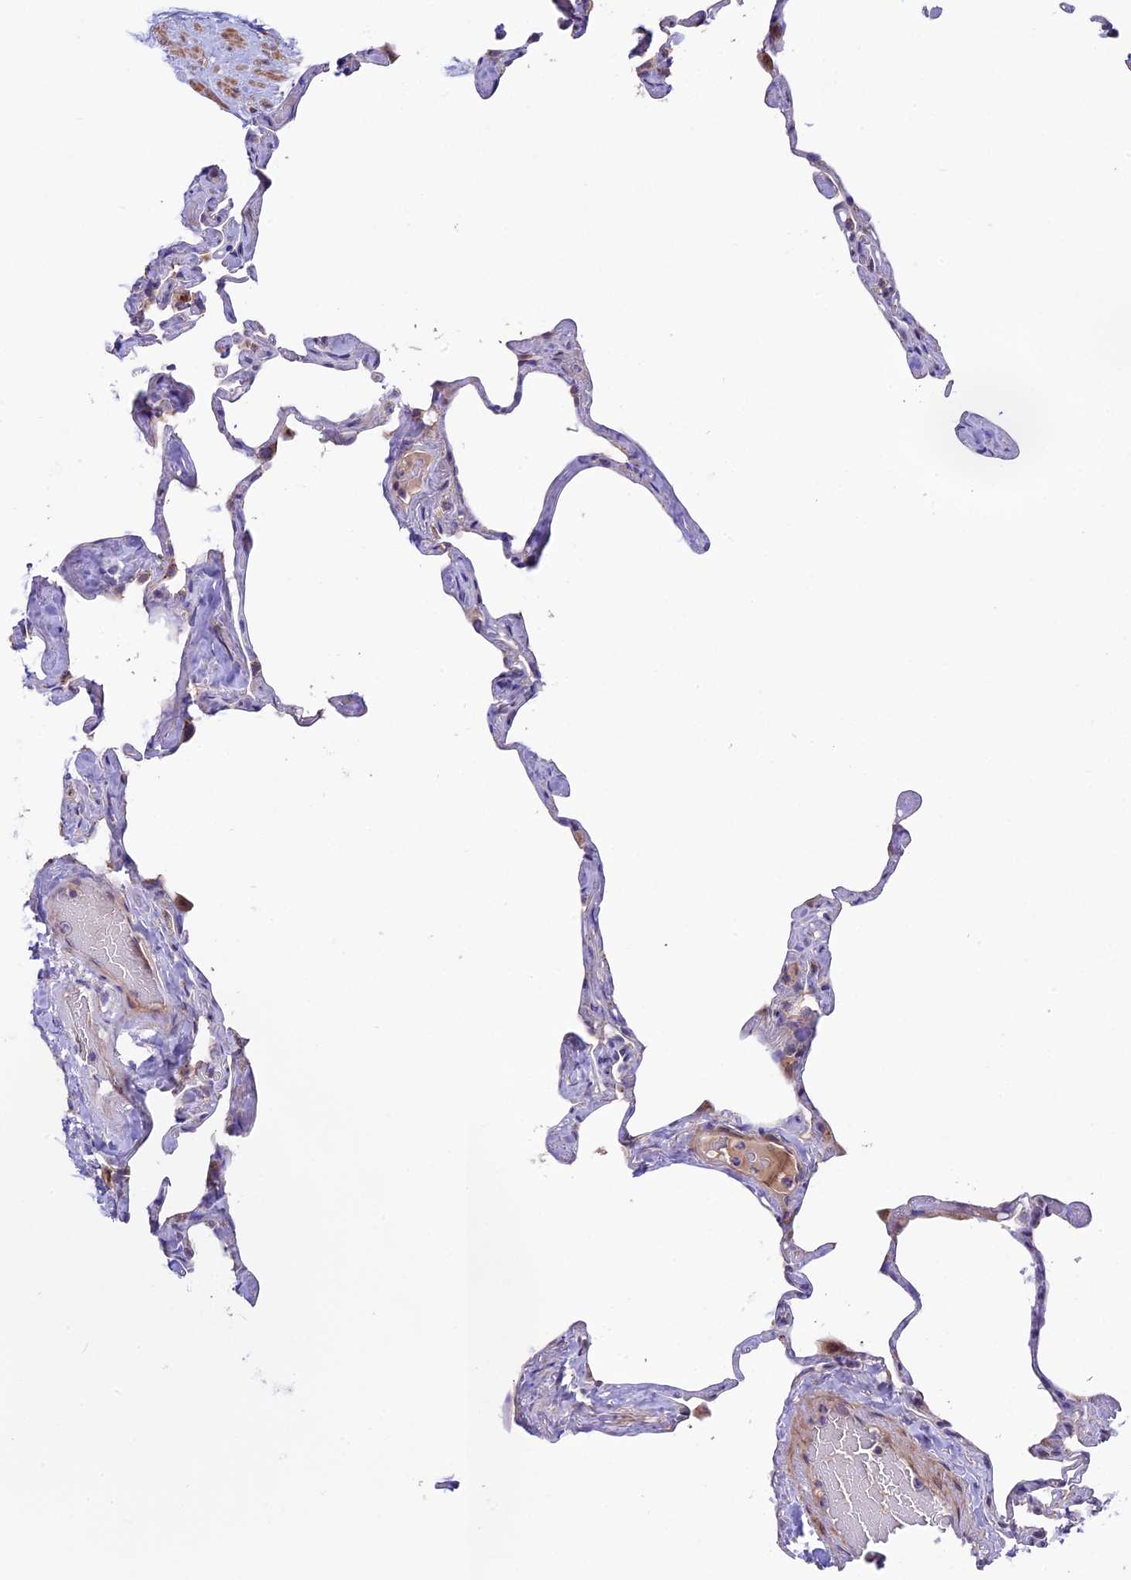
{"staining": {"intensity": "negative", "quantity": "none", "location": "none"}, "tissue": "lung", "cell_type": "Alveolar cells", "image_type": "normal", "snomed": [{"axis": "morphology", "description": "Normal tissue, NOS"}, {"axis": "topography", "description": "Lung"}], "caption": "The IHC image has no significant staining in alveolar cells of lung. The staining was performed using DAB to visualize the protein expression in brown, while the nuclei were stained in blue with hematoxylin (Magnification: 20x).", "gene": "COG8", "patient": {"sex": "male", "age": 65}}